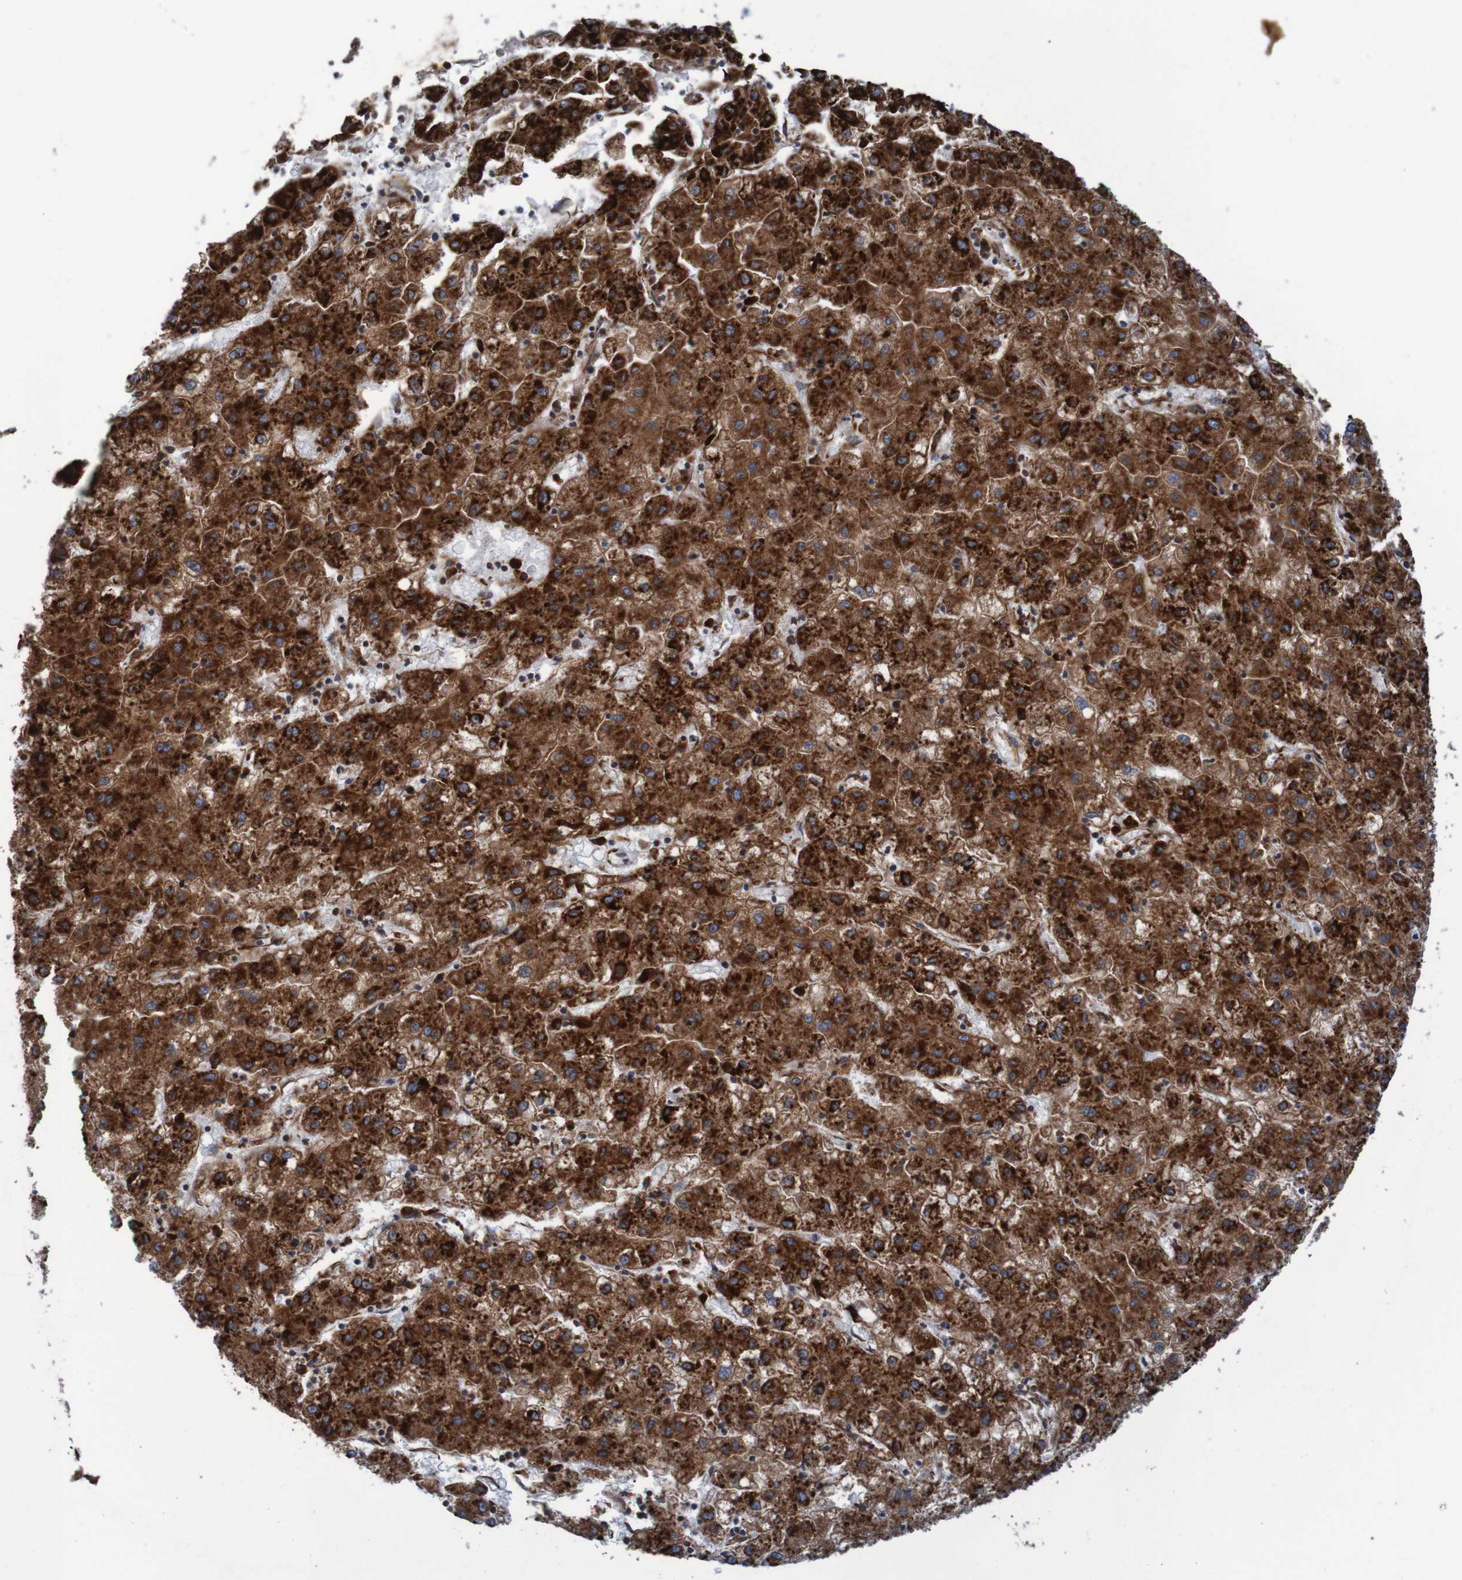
{"staining": {"intensity": "strong", "quantity": ">75%", "location": "cytoplasmic/membranous"}, "tissue": "liver cancer", "cell_type": "Tumor cells", "image_type": "cancer", "snomed": [{"axis": "morphology", "description": "Carcinoma, Hepatocellular, NOS"}, {"axis": "topography", "description": "Liver"}], "caption": "High-magnification brightfield microscopy of liver cancer (hepatocellular carcinoma) stained with DAB (3,3'-diaminobenzidine) (brown) and counterstained with hematoxylin (blue). tumor cells exhibit strong cytoplasmic/membranous staining is seen in about>75% of cells.", "gene": "RPL10", "patient": {"sex": "male", "age": 72}}